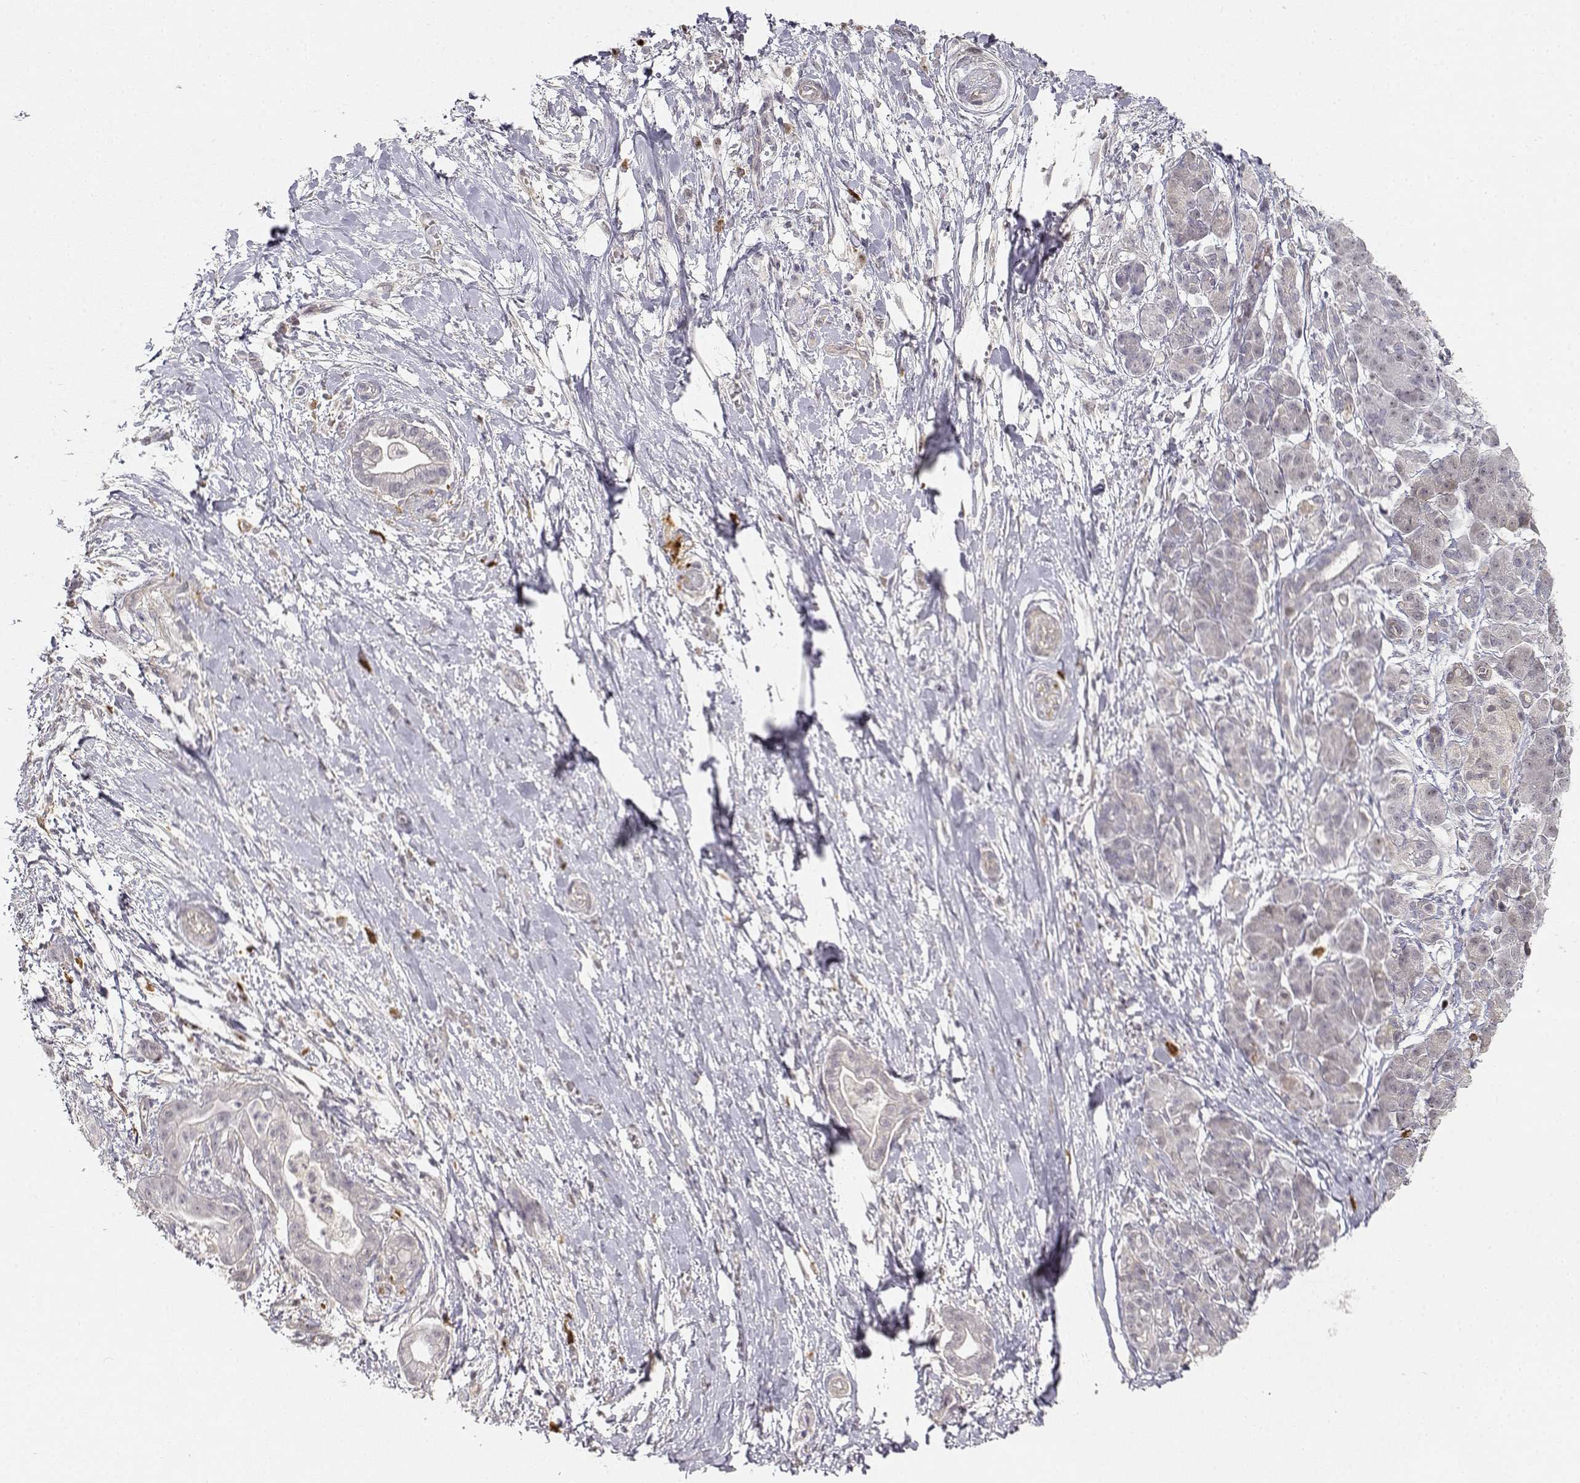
{"staining": {"intensity": "negative", "quantity": "none", "location": "none"}, "tissue": "pancreatic cancer", "cell_type": "Tumor cells", "image_type": "cancer", "snomed": [{"axis": "morphology", "description": "Normal tissue, NOS"}, {"axis": "morphology", "description": "Adenocarcinoma, NOS"}, {"axis": "topography", "description": "Lymph node"}, {"axis": "topography", "description": "Pancreas"}], "caption": "Histopathology image shows no significant protein staining in tumor cells of pancreatic cancer. (Stains: DAB (3,3'-diaminobenzidine) immunohistochemistry (IHC) with hematoxylin counter stain, Microscopy: brightfield microscopy at high magnification).", "gene": "EAF2", "patient": {"sex": "female", "age": 58}}